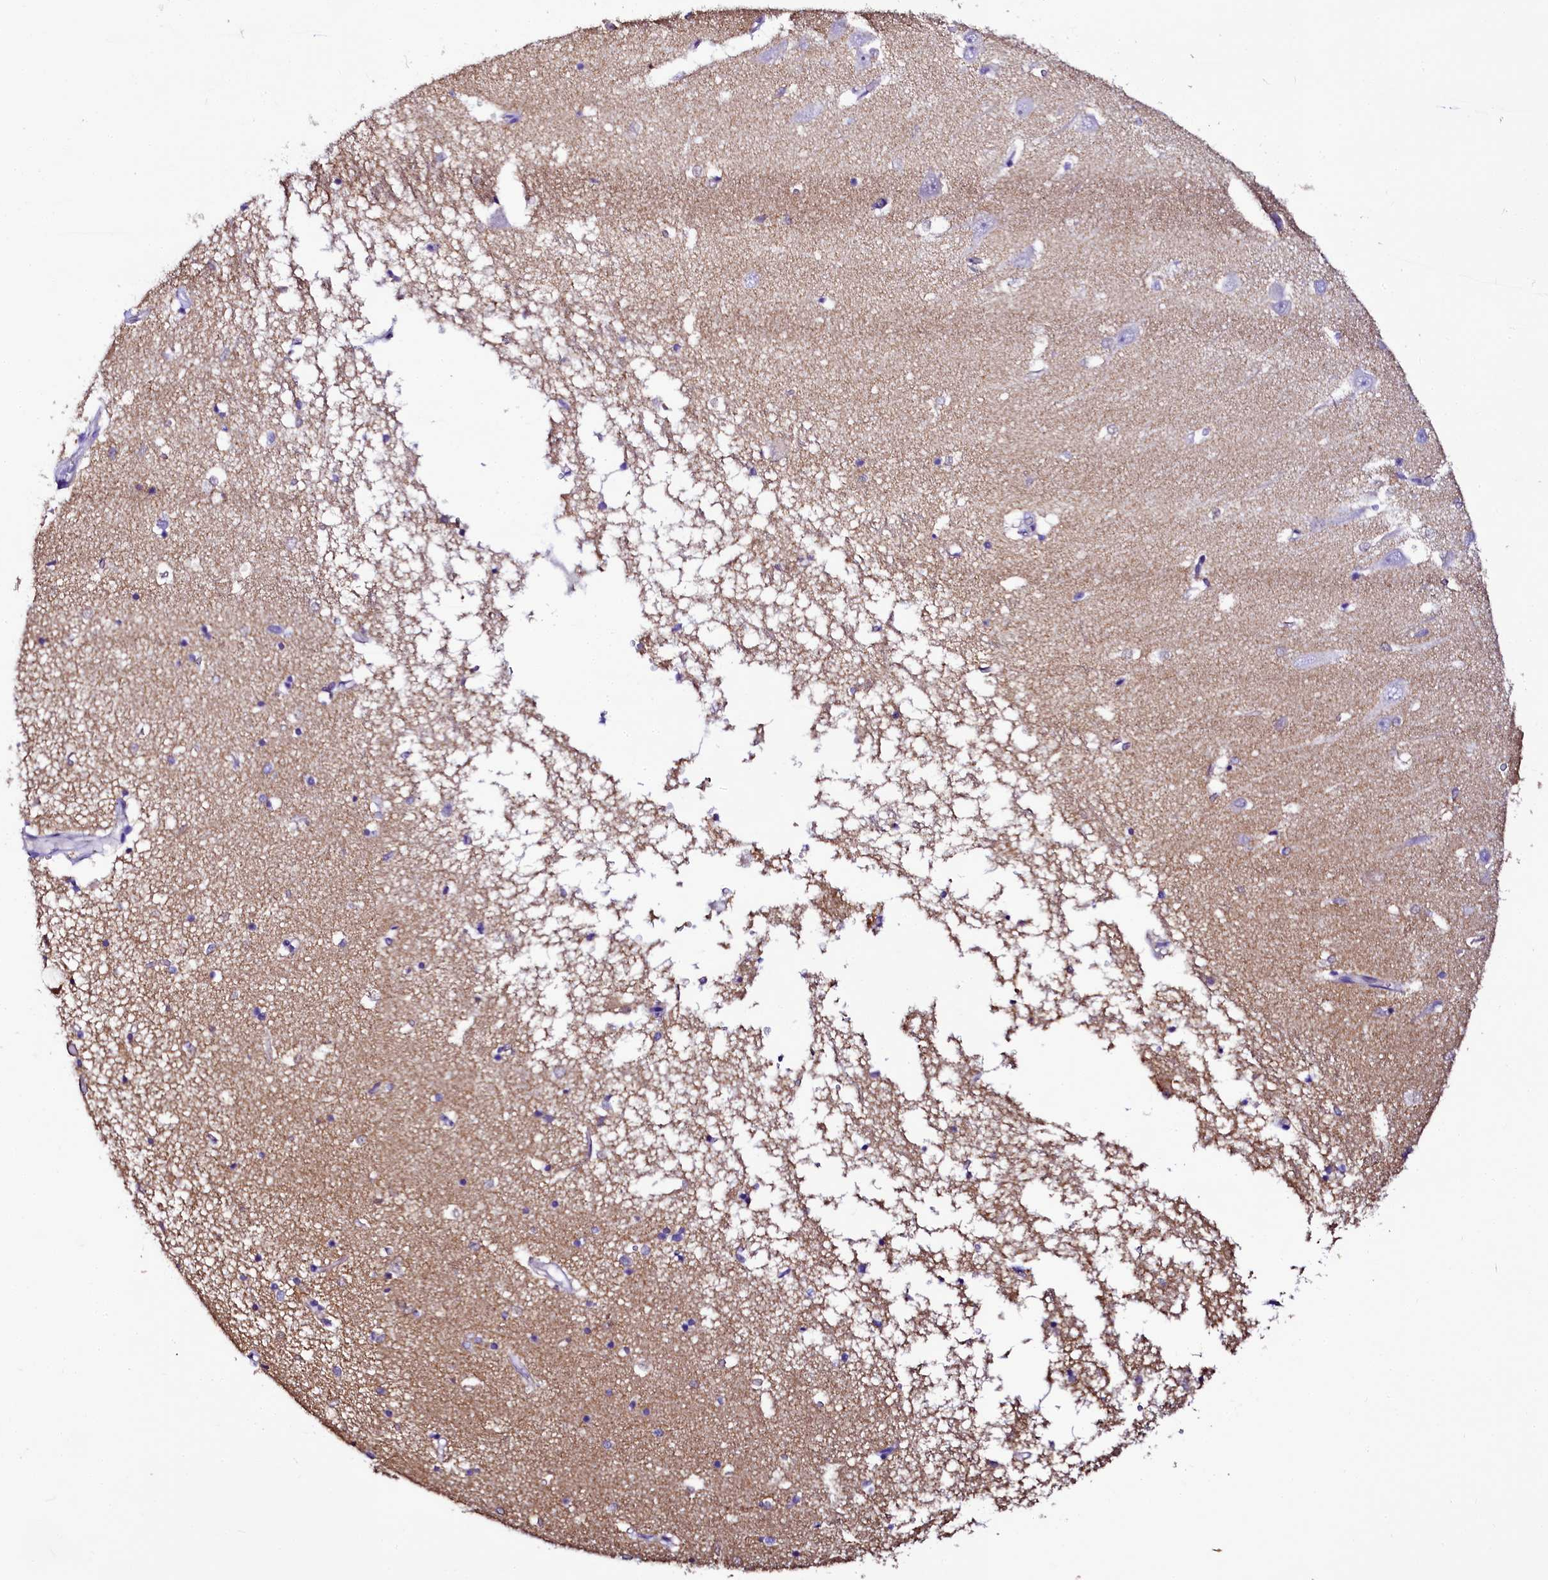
{"staining": {"intensity": "weak", "quantity": "<25%", "location": "cytoplasmic/membranous"}, "tissue": "hippocampus", "cell_type": "Glial cells", "image_type": "normal", "snomed": [{"axis": "morphology", "description": "Normal tissue, NOS"}, {"axis": "topography", "description": "Hippocampus"}], "caption": "High power microscopy histopathology image of an immunohistochemistry photomicrograph of benign hippocampus, revealing no significant expression in glial cells.", "gene": "SORD", "patient": {"sex": "male", "age": 70}}